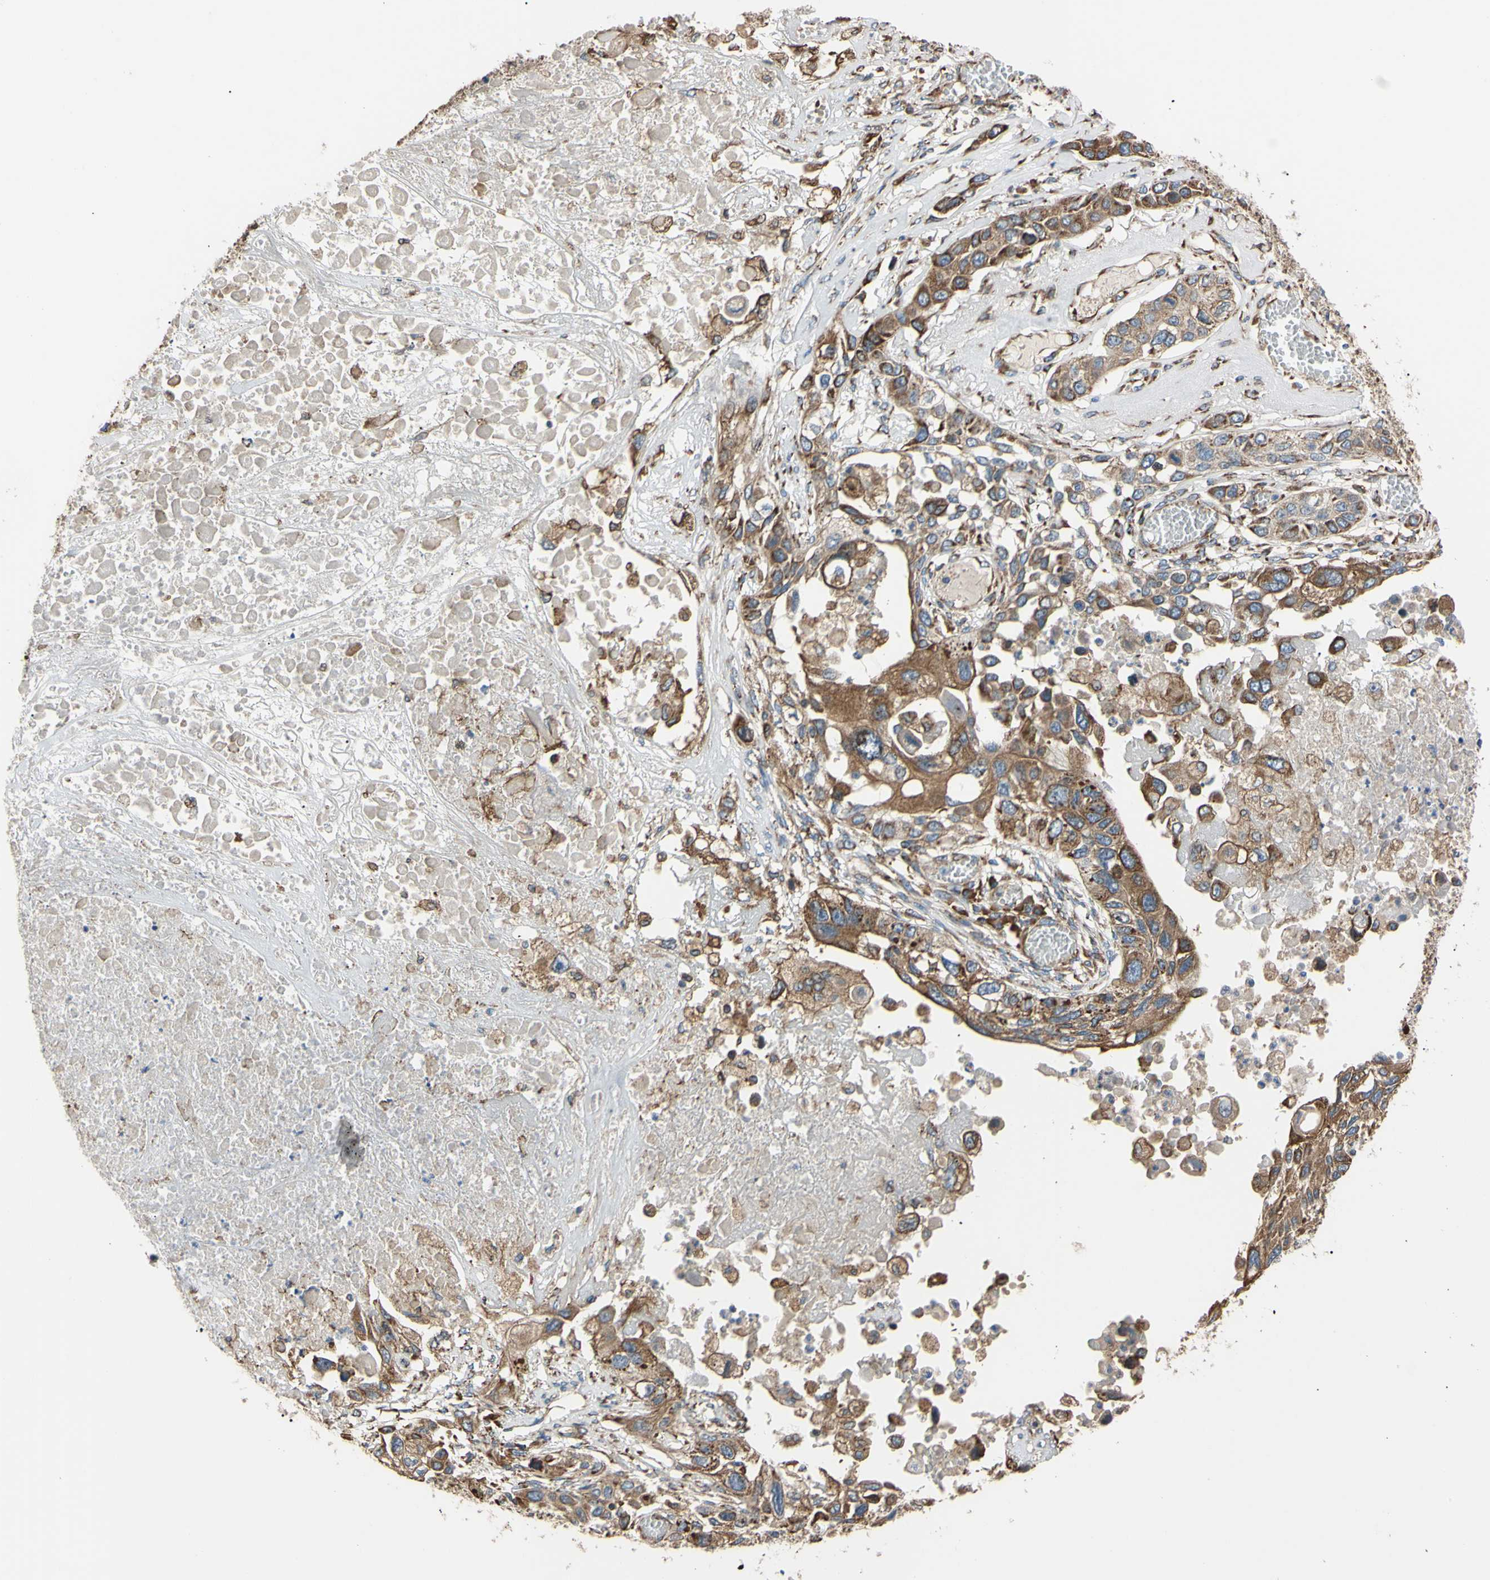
{"staining": {"intensity": "moderate", "quantity": ">75%", "location": "cytoplasmic/membranous"}, "tissue": "lung cancer", "cell_type": "Tumor cells", "image_type": "cancer", "snomed": [{"axis": "morphology", "description": "Squamous cell carcinoma, NOS"}, {"axis": "topography", "description": "Lung"}], "caption": "A micrograph of lung squamous cell carcinoma stained for a protein exhibits moderate cytoplasmic/membranous brown staining in tumor cells.", "gene": "BMF", "patient": {"sex": "male", "age": 71}}